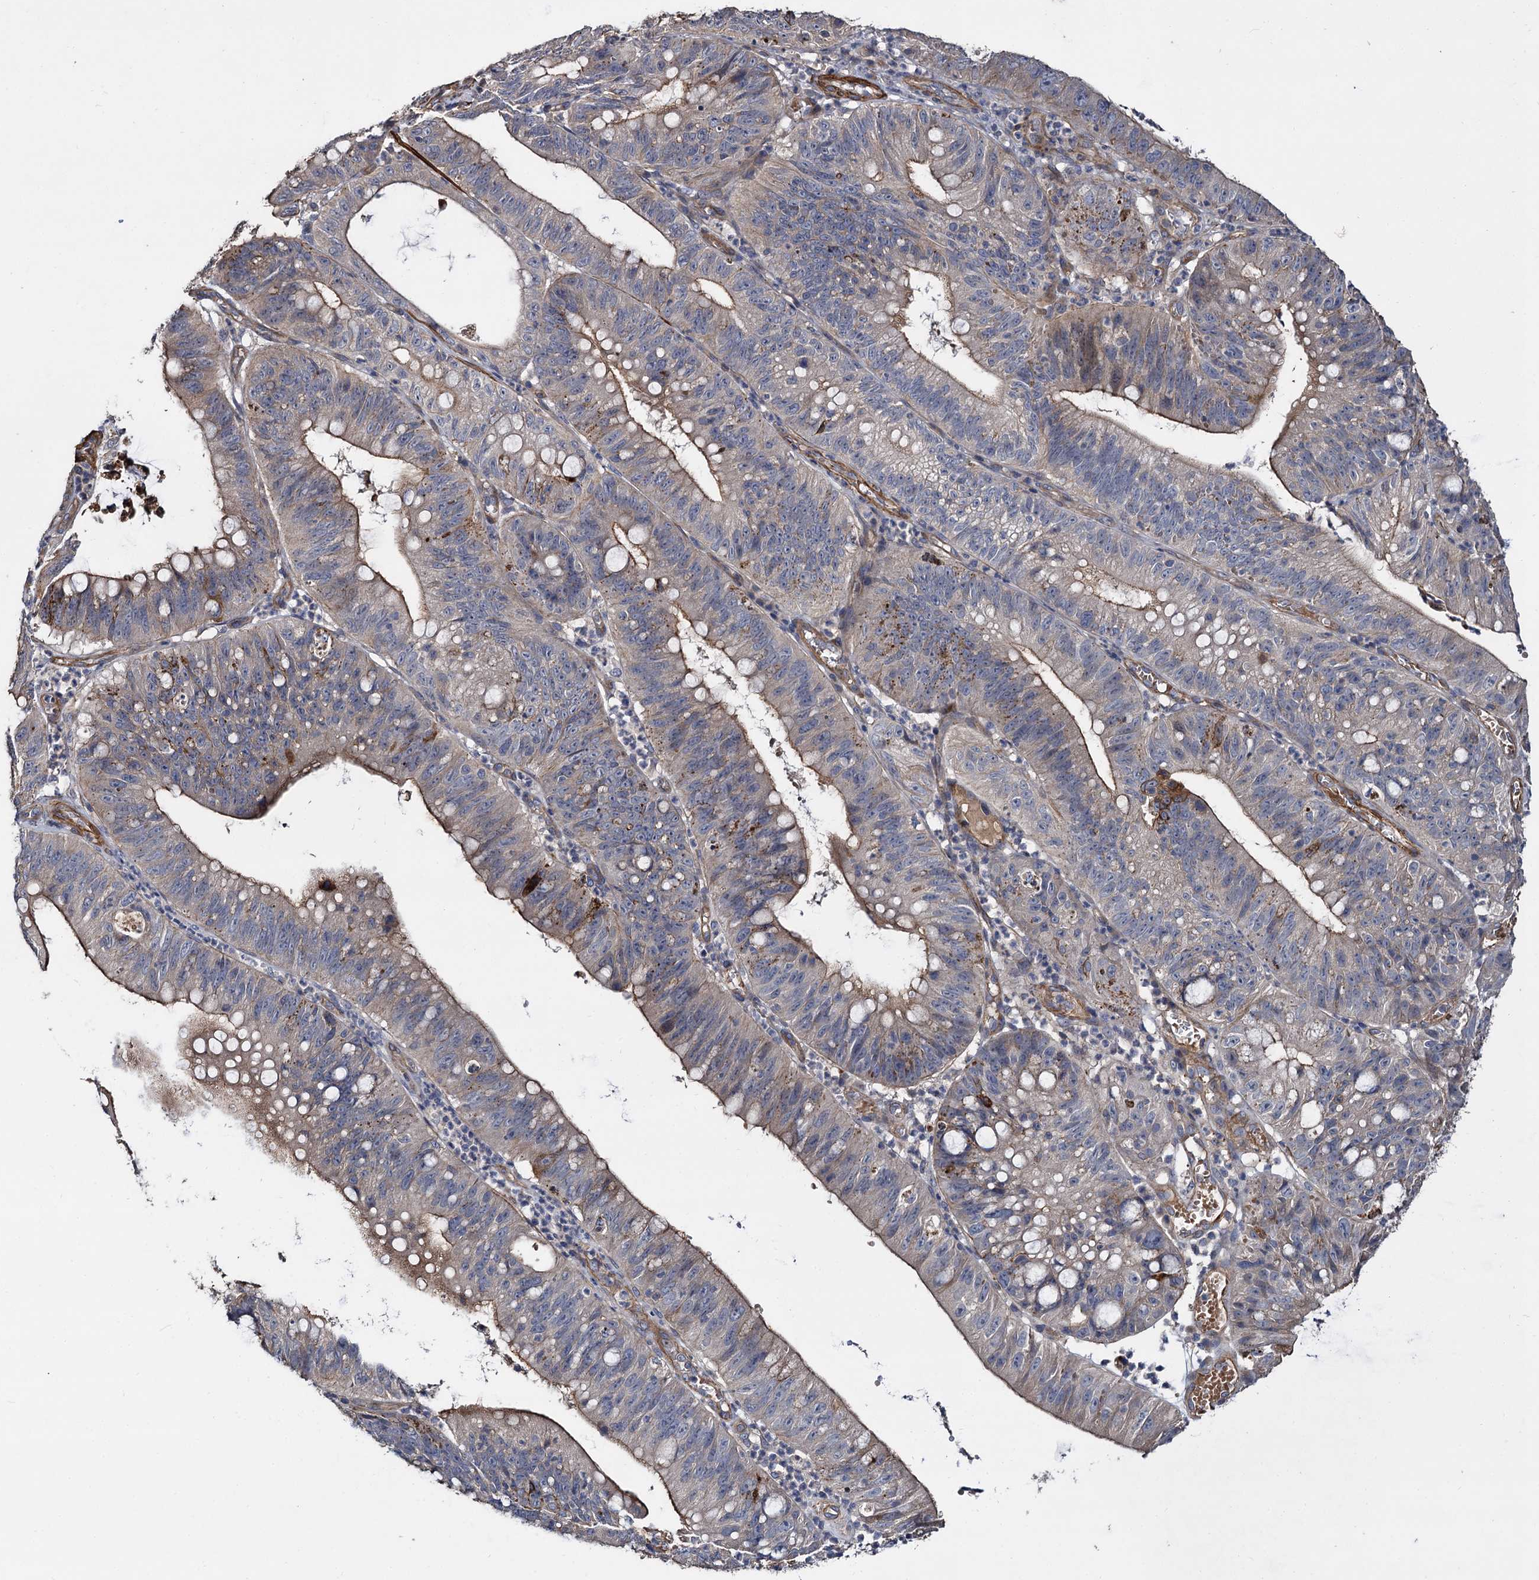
{"staining": {"intensity": "moderate", "quantity": "<25%", "location": "cytoplasmic/membranous"}, "tissue": "stomach cancer", "cell_type": "Tumor cells", "image_type": "cancer", "snomed": [{"axis": "morphology", "description": "Adenocarcinoma, NOS"}, {"axis": "topography", "description": "Stomach"}], "caption": "Tumor cells show low levels of moderate cytoplasmic/membranous expression in about <25% of cells in adenocarcinoma (stomach).", "gene": "ISM2", "patient": {"sex": "male", "age": 59}}